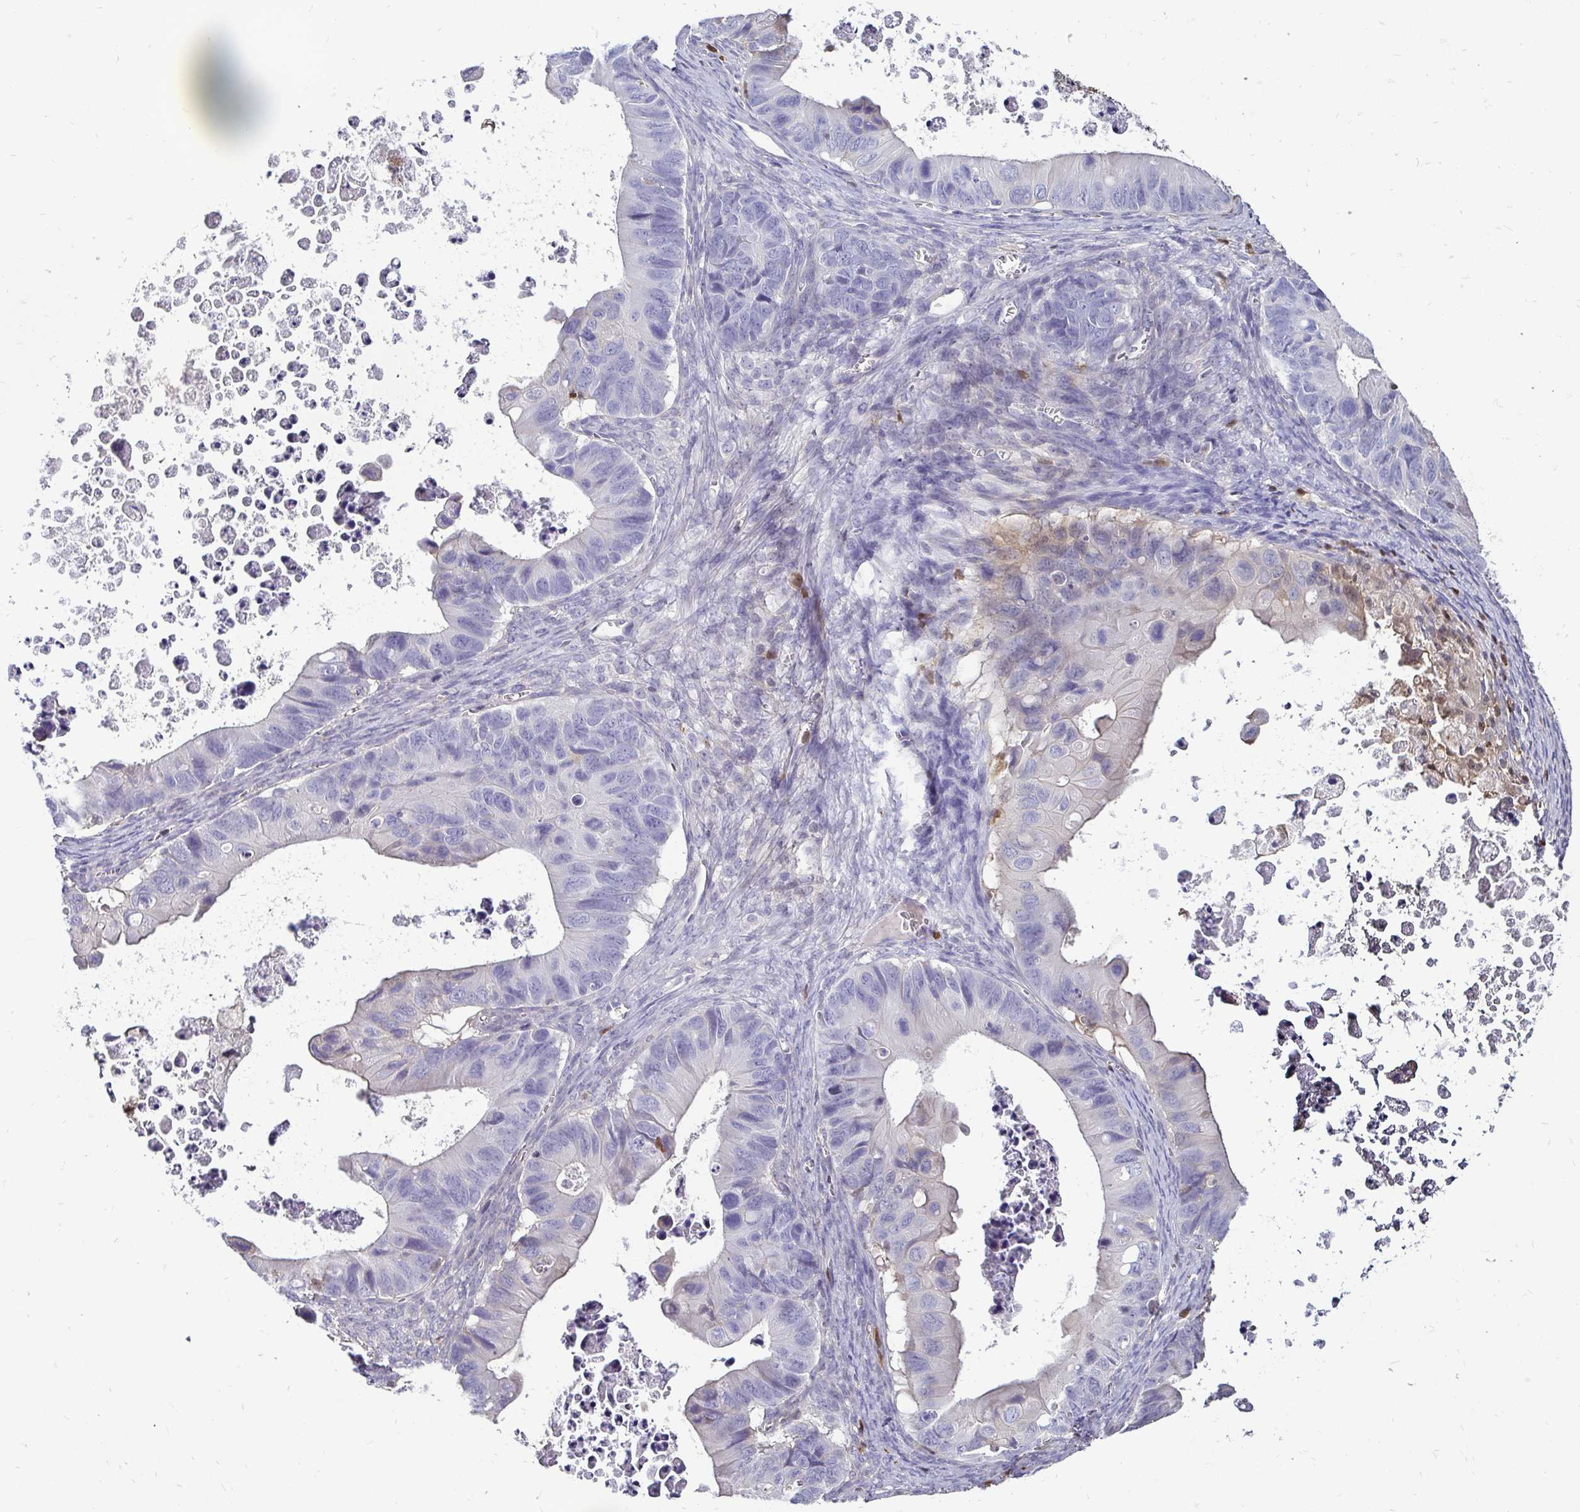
{"staining": {"intensity": "weak", "quantity": "<25%", "location": "cytoplasmic/membranous"}, "tissue": "ovarian cancer", "cell_type": "Tumor cells", "image_type": "cancer", "snomed": [{"axis": "morphology", "description": "Cystadenocarcinoma, mucinous, NOS"}, {"axis": "topography", "description": "Ovary"}], "caption": "DAB immunohistochemical staining of human mucinous cystadenocarcinoma (ovarian) shows no significant staining in tumor cells.", "gene": "ZFP1", "patient": {"sex": "female", "age": 64}}